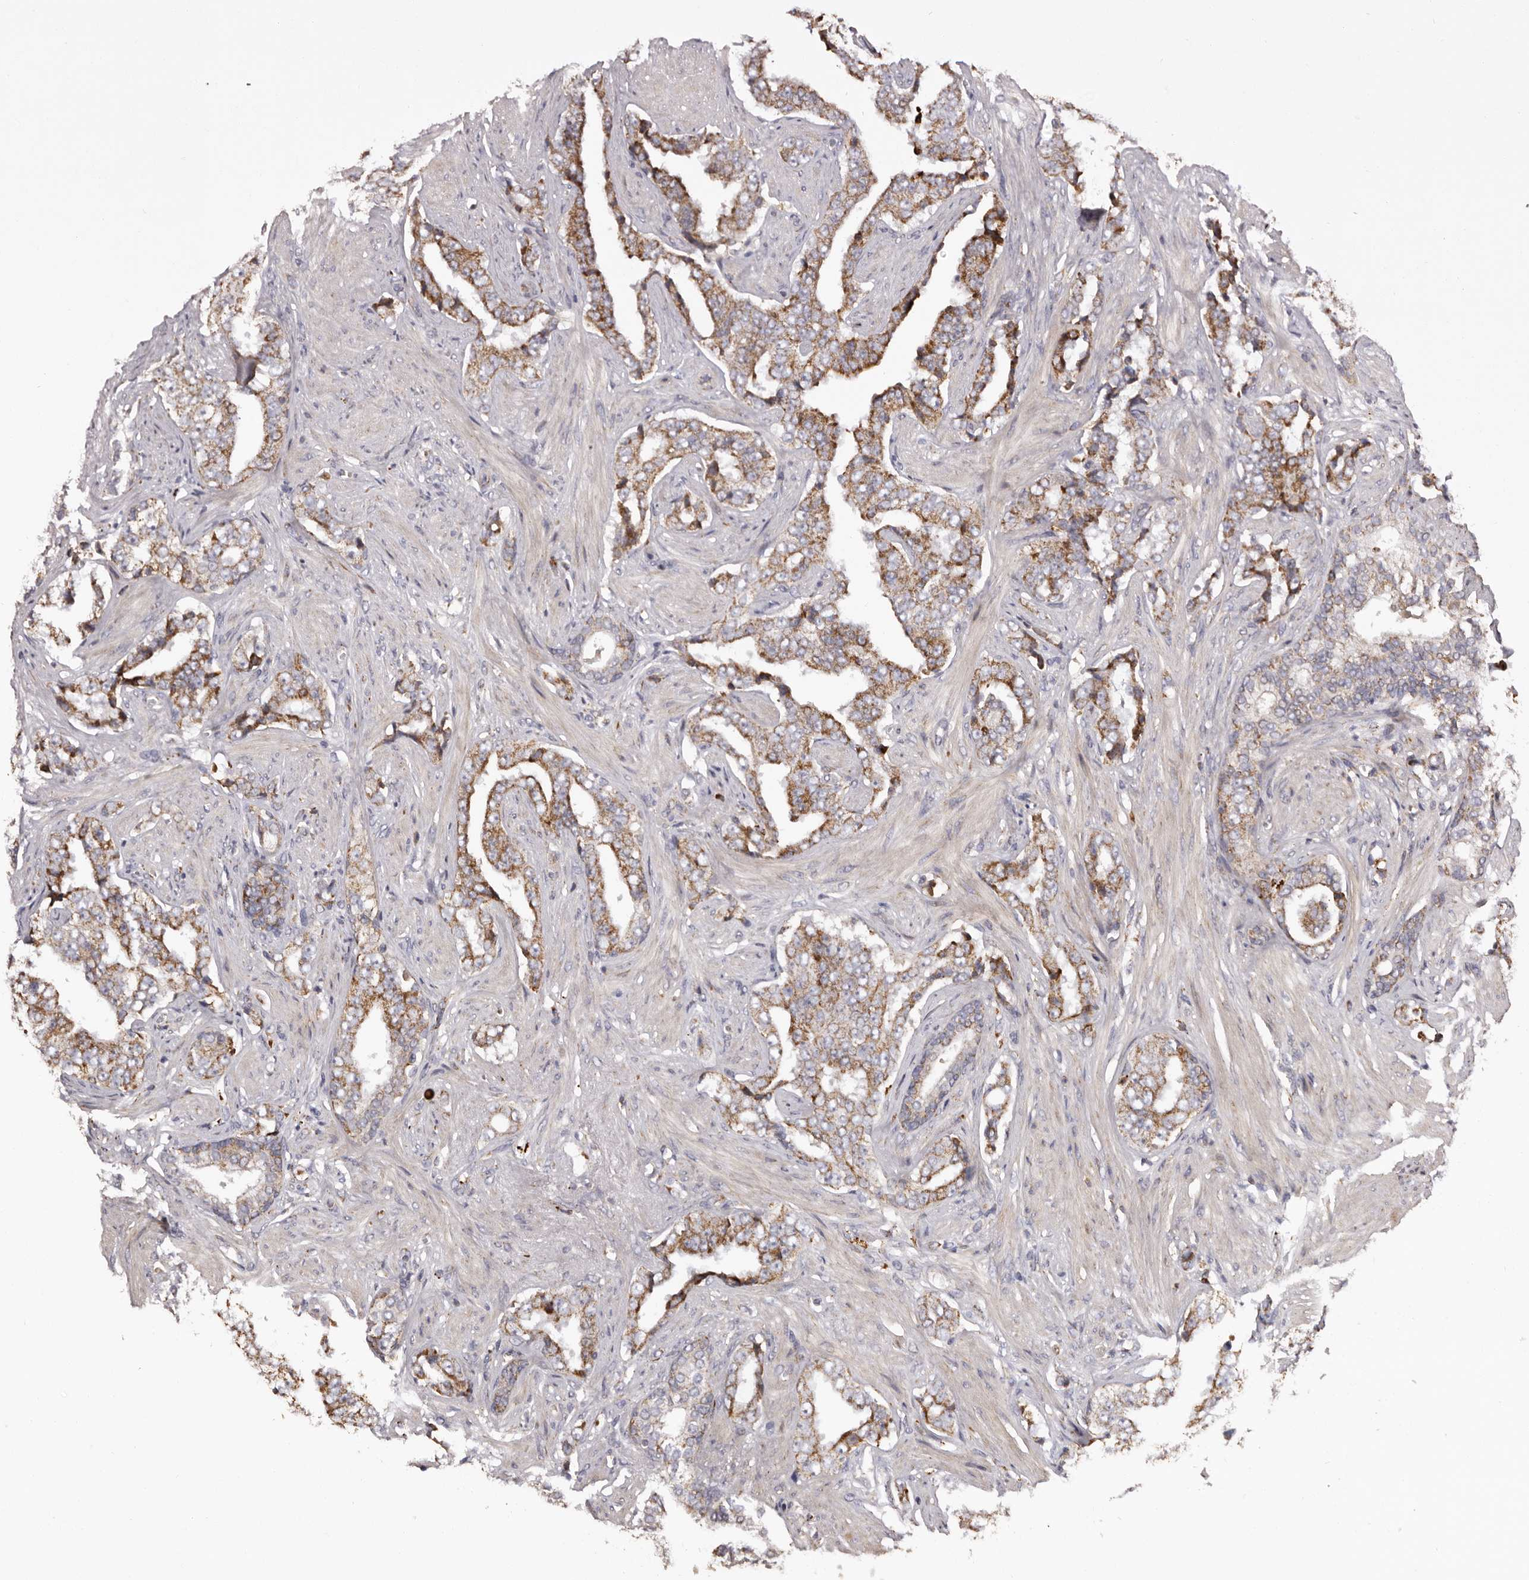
{"staining": {"intensity": "moderate", "quantity": ">75%", "location": "cytoplasmic/membranous"}, "tissue": "prostate cancer", "cell_type": "Tumor cells", "image_type": "cancer", "snomed": [{"axis": "morphology", "description": "Adenocarcinoma, High grade"}, {"axis": "topography", "description": "Prostate"}], "caption": "Brown immunohistochemical staining in human prostate high-grade adenocarcinoma shows moderate cytoplasmic/membranous expression in approximately >75% of tumor cells. Immunohistochemistry stains the protein in brown and the nuclei are stained blue.", "gene": "MECR", "patient": {"sex": "male", "age": 71}}